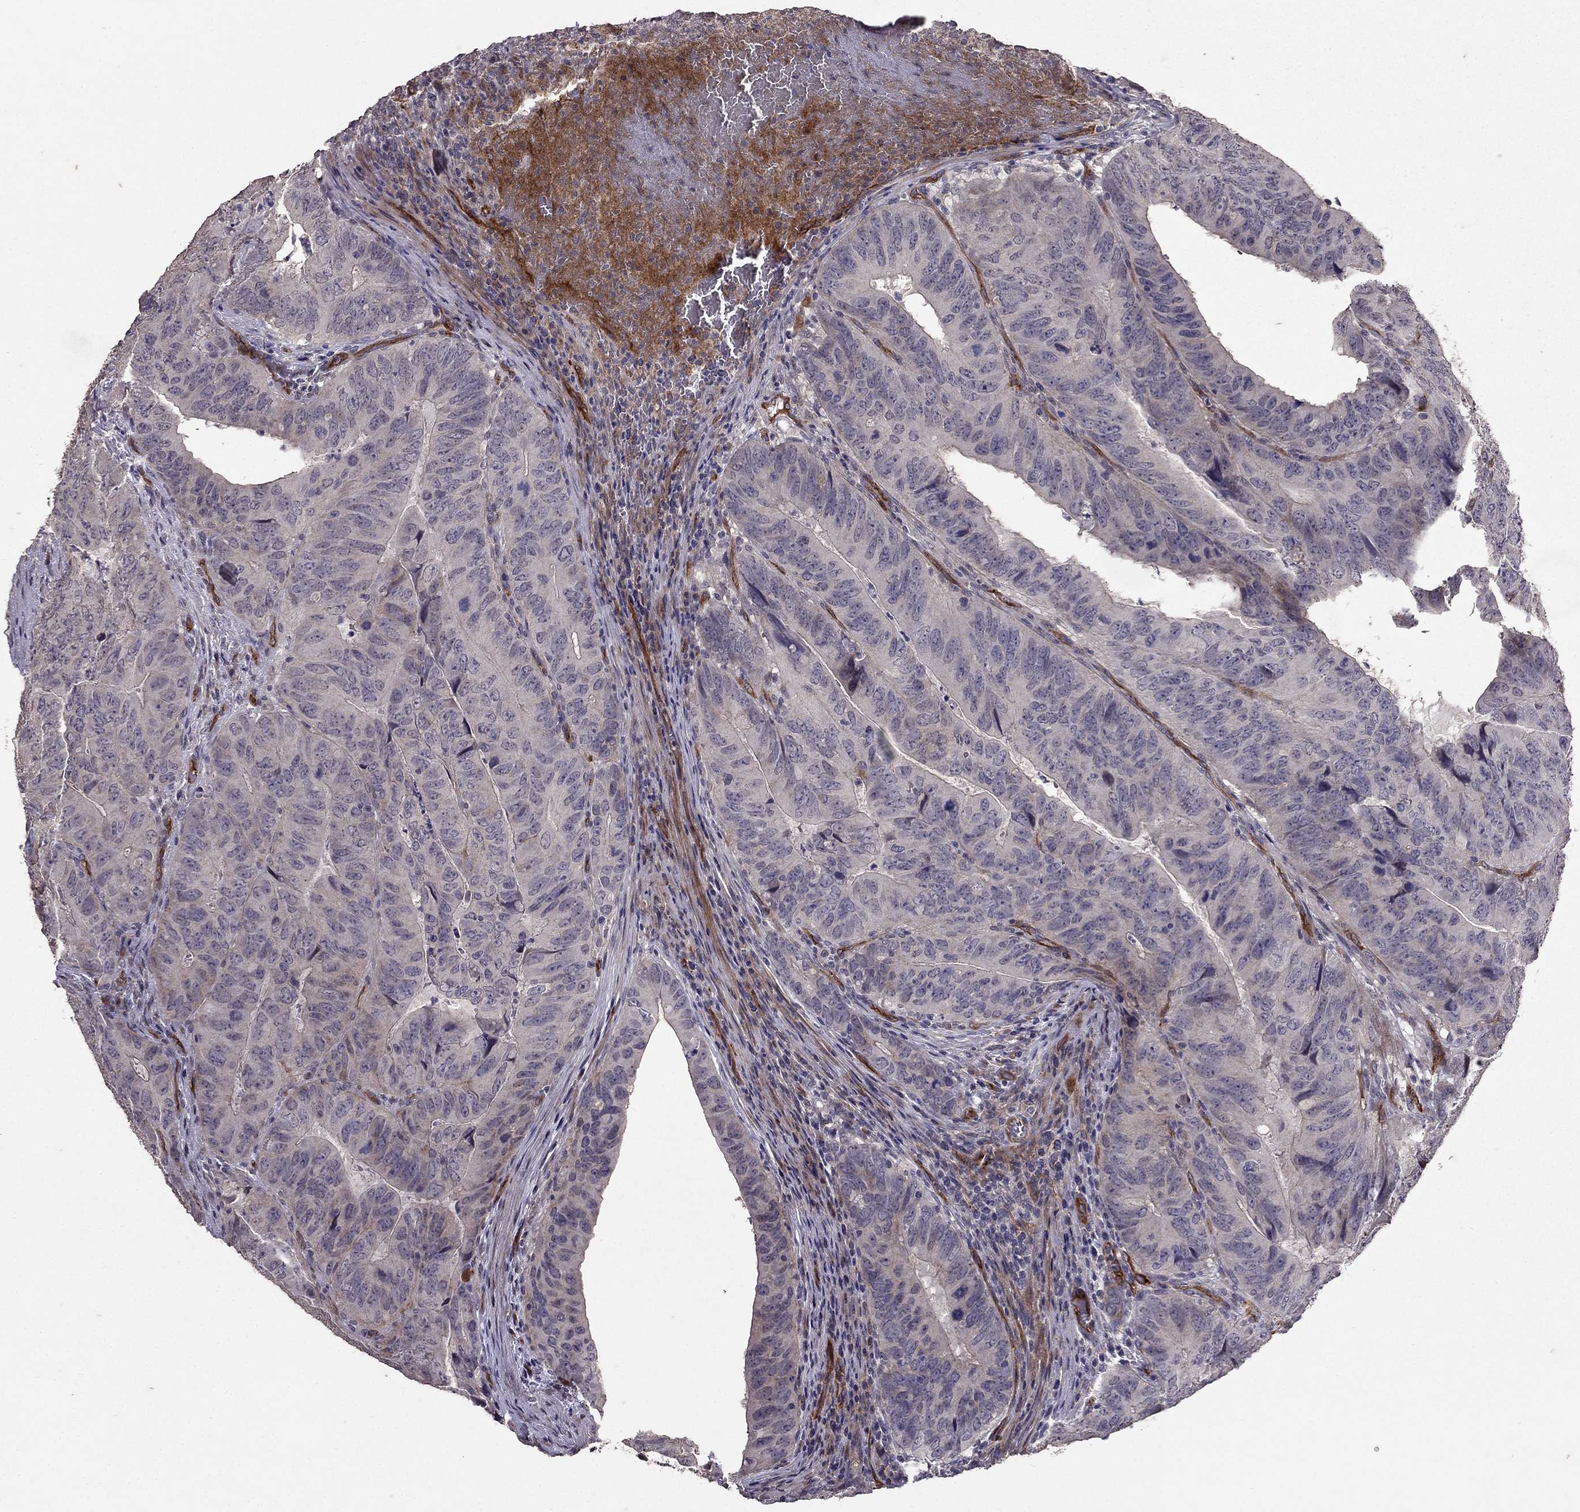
{"staining": {"intensity": "negative", "quantity": "none", "location": "none"}, "tissue": "colorectal cancer", "cell_type": "Tumor cells", "image_type": "cancer", "snomed": [{"axis": "morphology", "description": "Adenocarcinoma, NOS"}, {"axis": "topography", "description": "Colon"}], "caption": "Tumor cells show no significant staining in colorectal adenocarcinoma. Nuclei are stained in blue.", "gene": "RASIP1", "patient": {"sex": "male", "age": 79}}